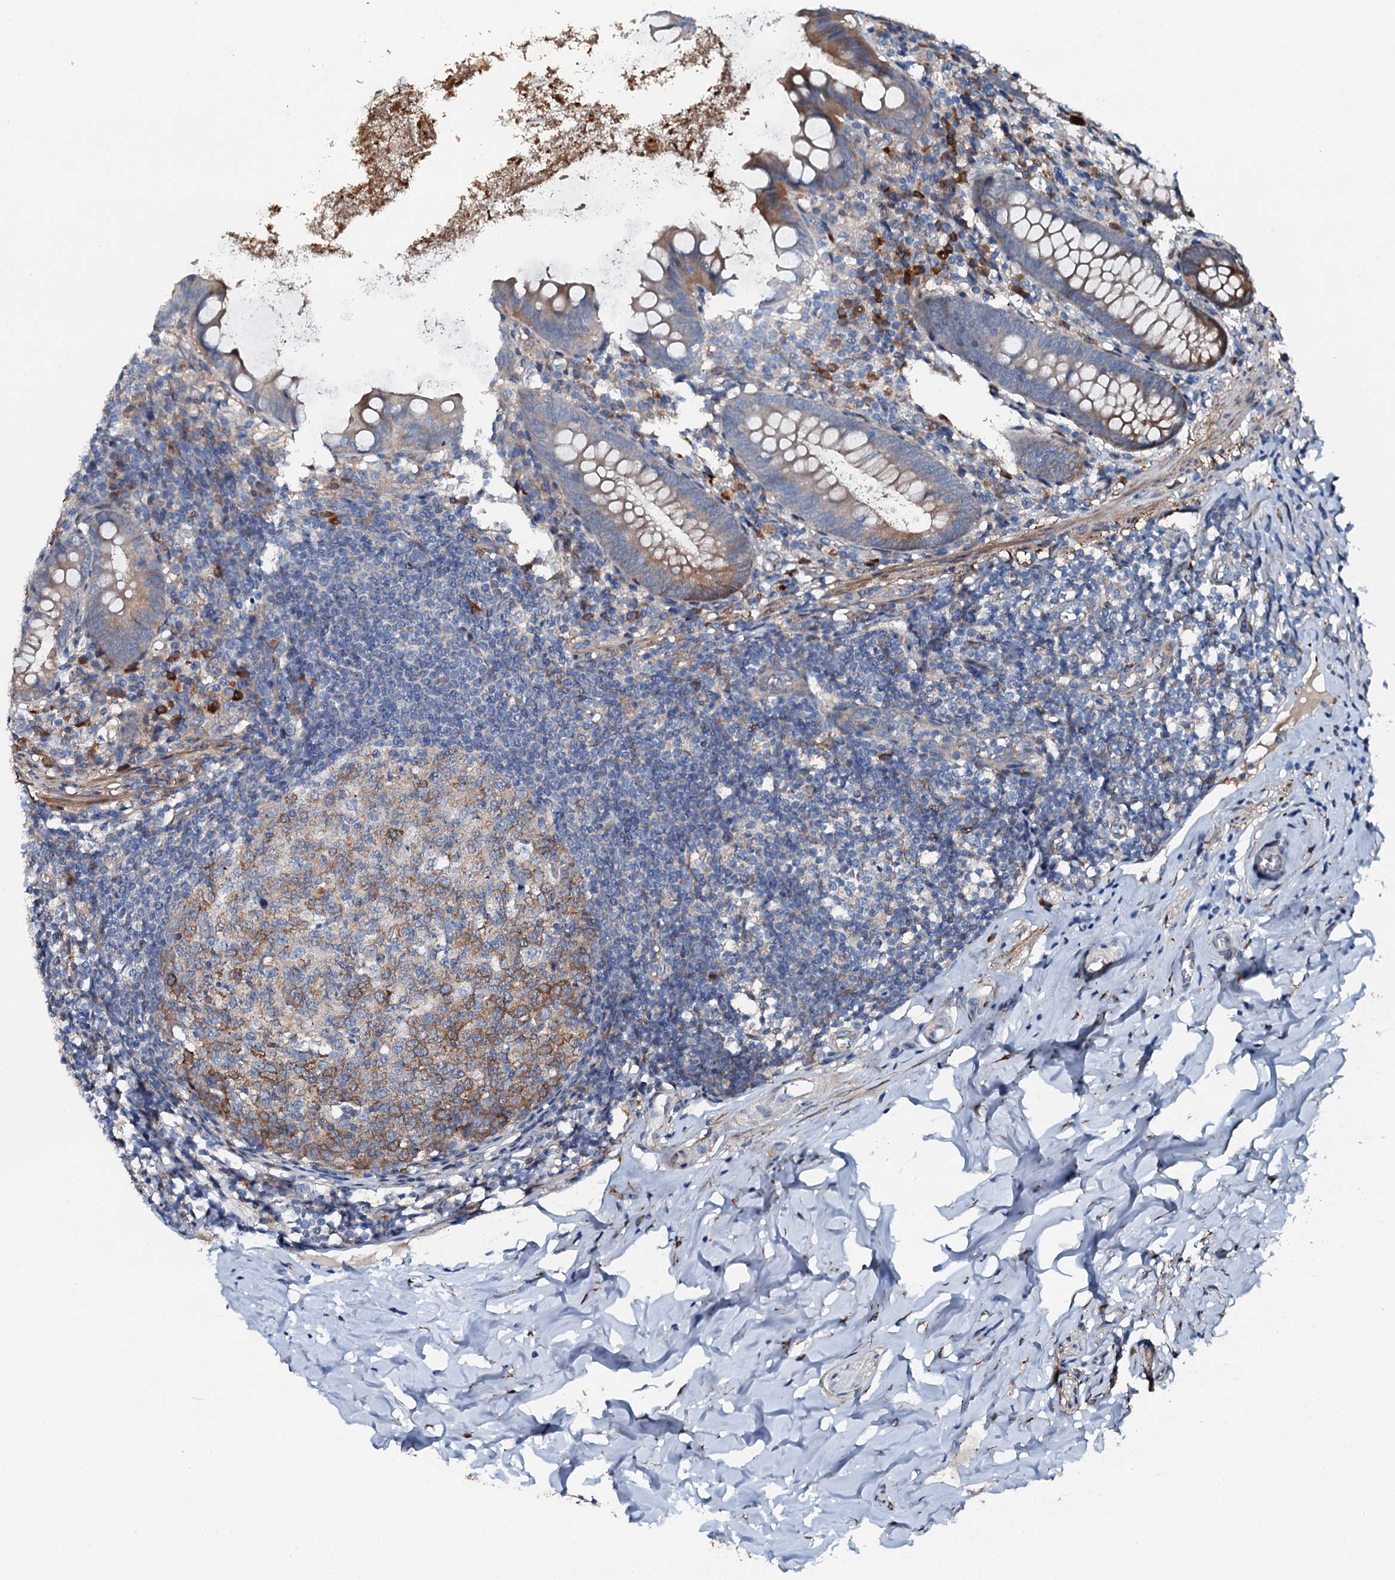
{"staining": {"intensity": "moderate", "quantity": "25%-75%", "location": "cytoplasmic/membranous"}, "tissue": "appendix", "cell_type": "Glandular cells", "image_type": "normal", "snomed": [{"axis": "morphology", "description": "Normal tissue, NOS"}, {"axis": "topography", "description": "Appendix"}], "caption": "The photomicrograph demonstrates staining of unremarkable appendix, revealing moderate cytoplasmic/membranous protein positivity (brown color) within glandular cells.", "gene": "GFOD2", "patient": {"sex": "female", "age": 51}}